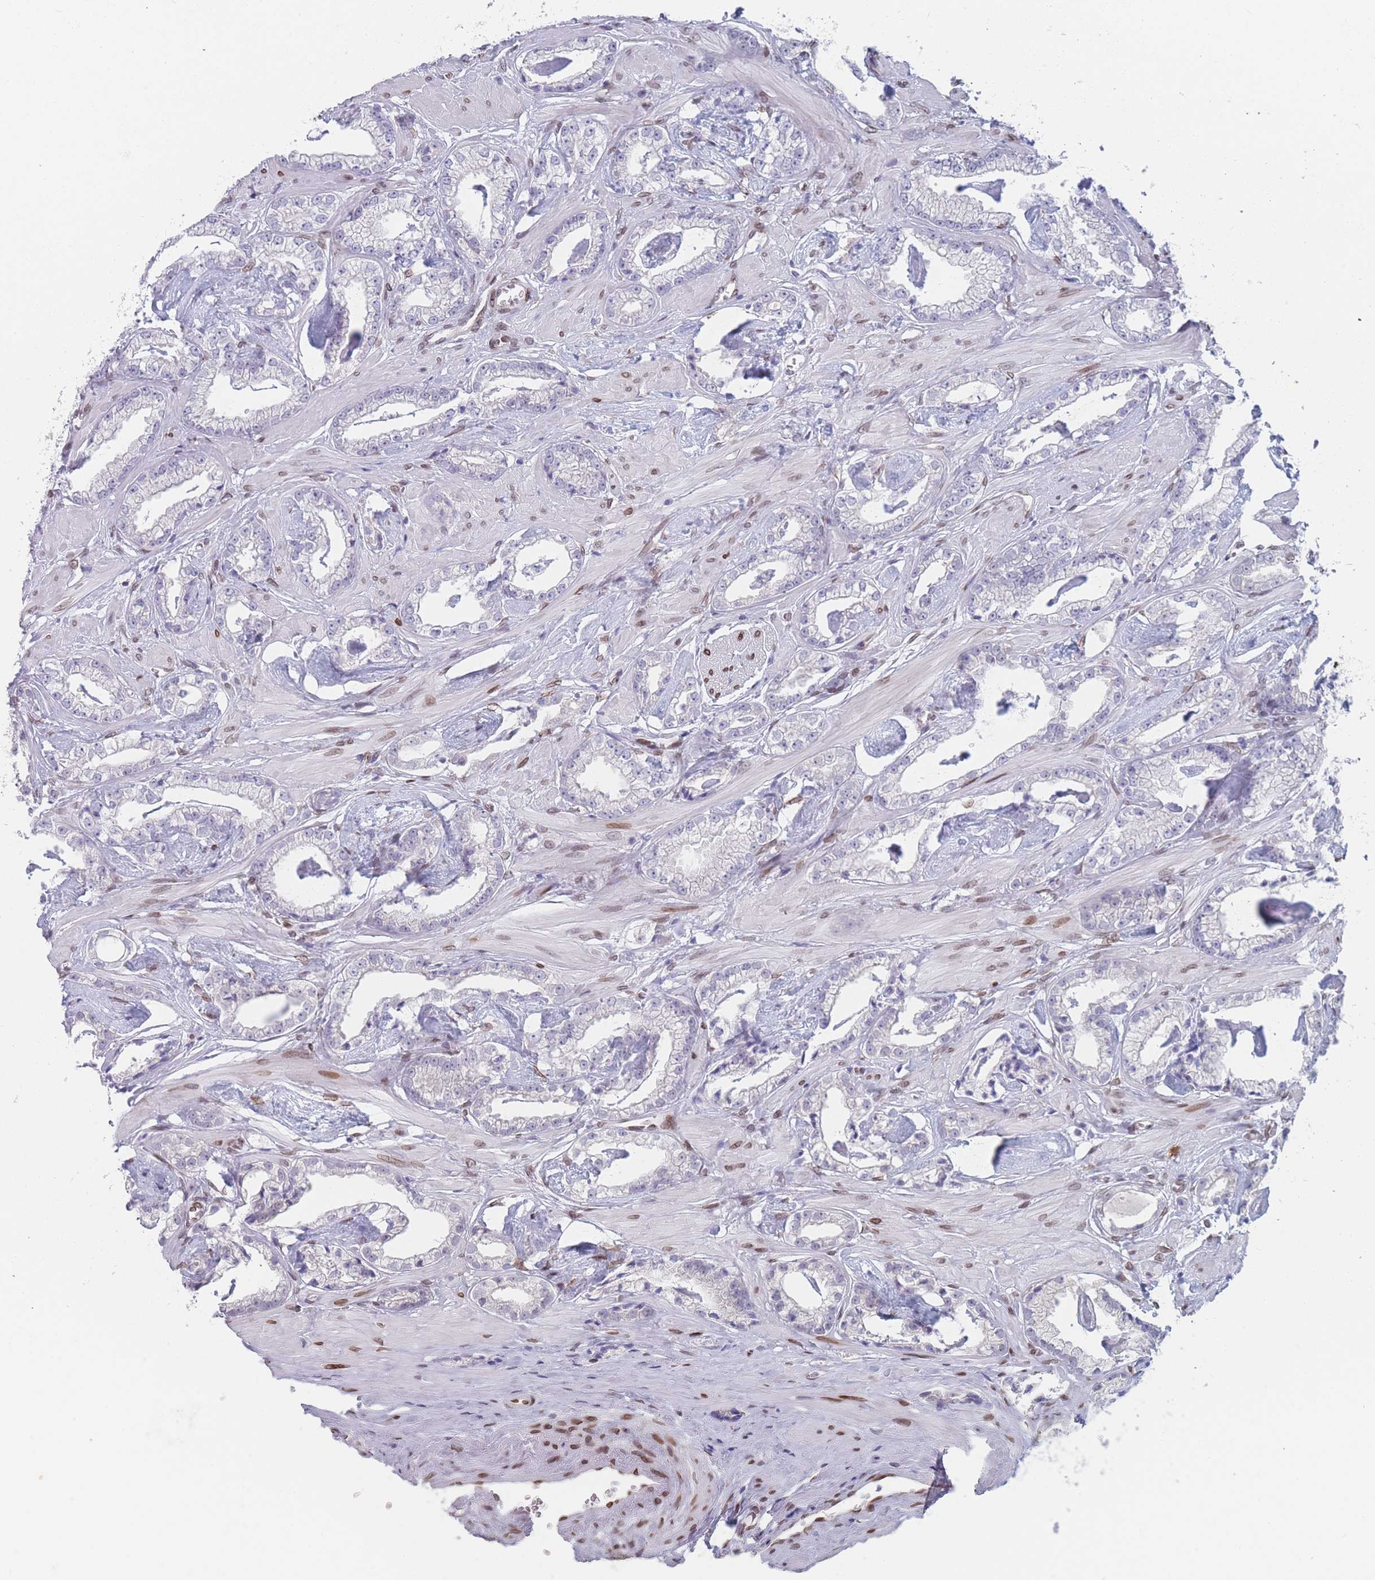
{"staining": {"intensity": "negative", "quantity": "none", "location": "none"}, "tissue": "prostate cancer", "cell_type": "Tumor cells", "image_type": "cancer", "snomed": [{"axis": "morphology", "description": "Adenocarcinoma, Low grade"}, {"axis": "topography", "description": "Prostate"}], "caption": "Immunohistochemistry micrograph of neoplastic tissue: prostate low-grade adenocarcinoma stained with DAB (3,3'-diaminobenzidine) shows no significant protein staining in tumor cells.", "gene": "ZBTB1", "patient": {"sex": "male", "age": 60}}